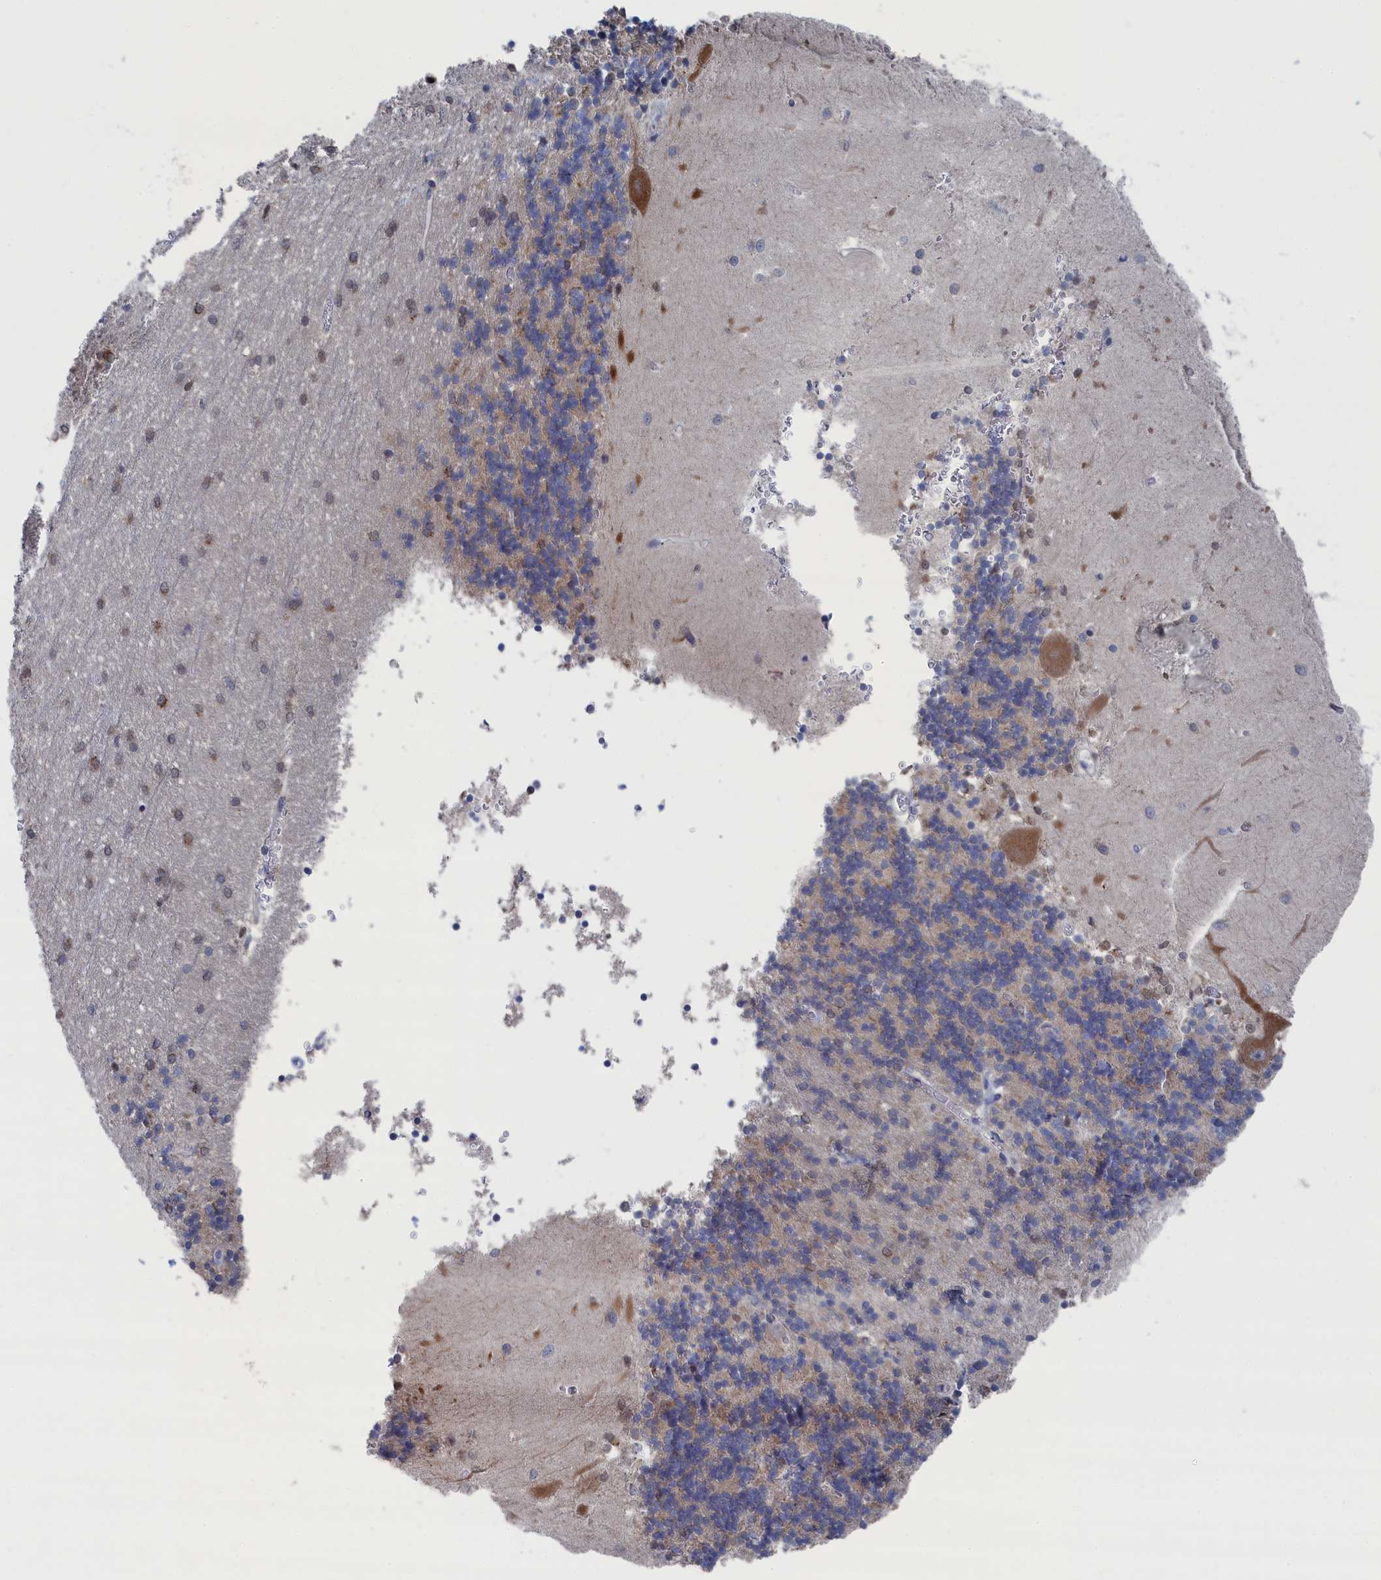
{"staining": {"intensity": "moderate", "quantity": "<25%", "location": "cytoplasmic/membranous"}, "tissue": "cerebellum", "cell_type": "Cells in granular layer", "image_type": "normal", "snomed": [{"axis": "morphology", "description": "Normal tissue, NOS"}, {"axis": "topography", "description": "Cerebellum"}], "caption": "Immunohistochemical staining of benign human cerebellum reveals low levels of moderate cytoplasmic/membranous staining in about <25% of cells in granular layer. The staining was performed using DAB (3,3'-diaminobenzidine), with brown indicating positive protein expression. Nuclei are stained blue with hematoxylin.", "gene": "IRX1", "patient": {"sex": "male", "age": 37}}